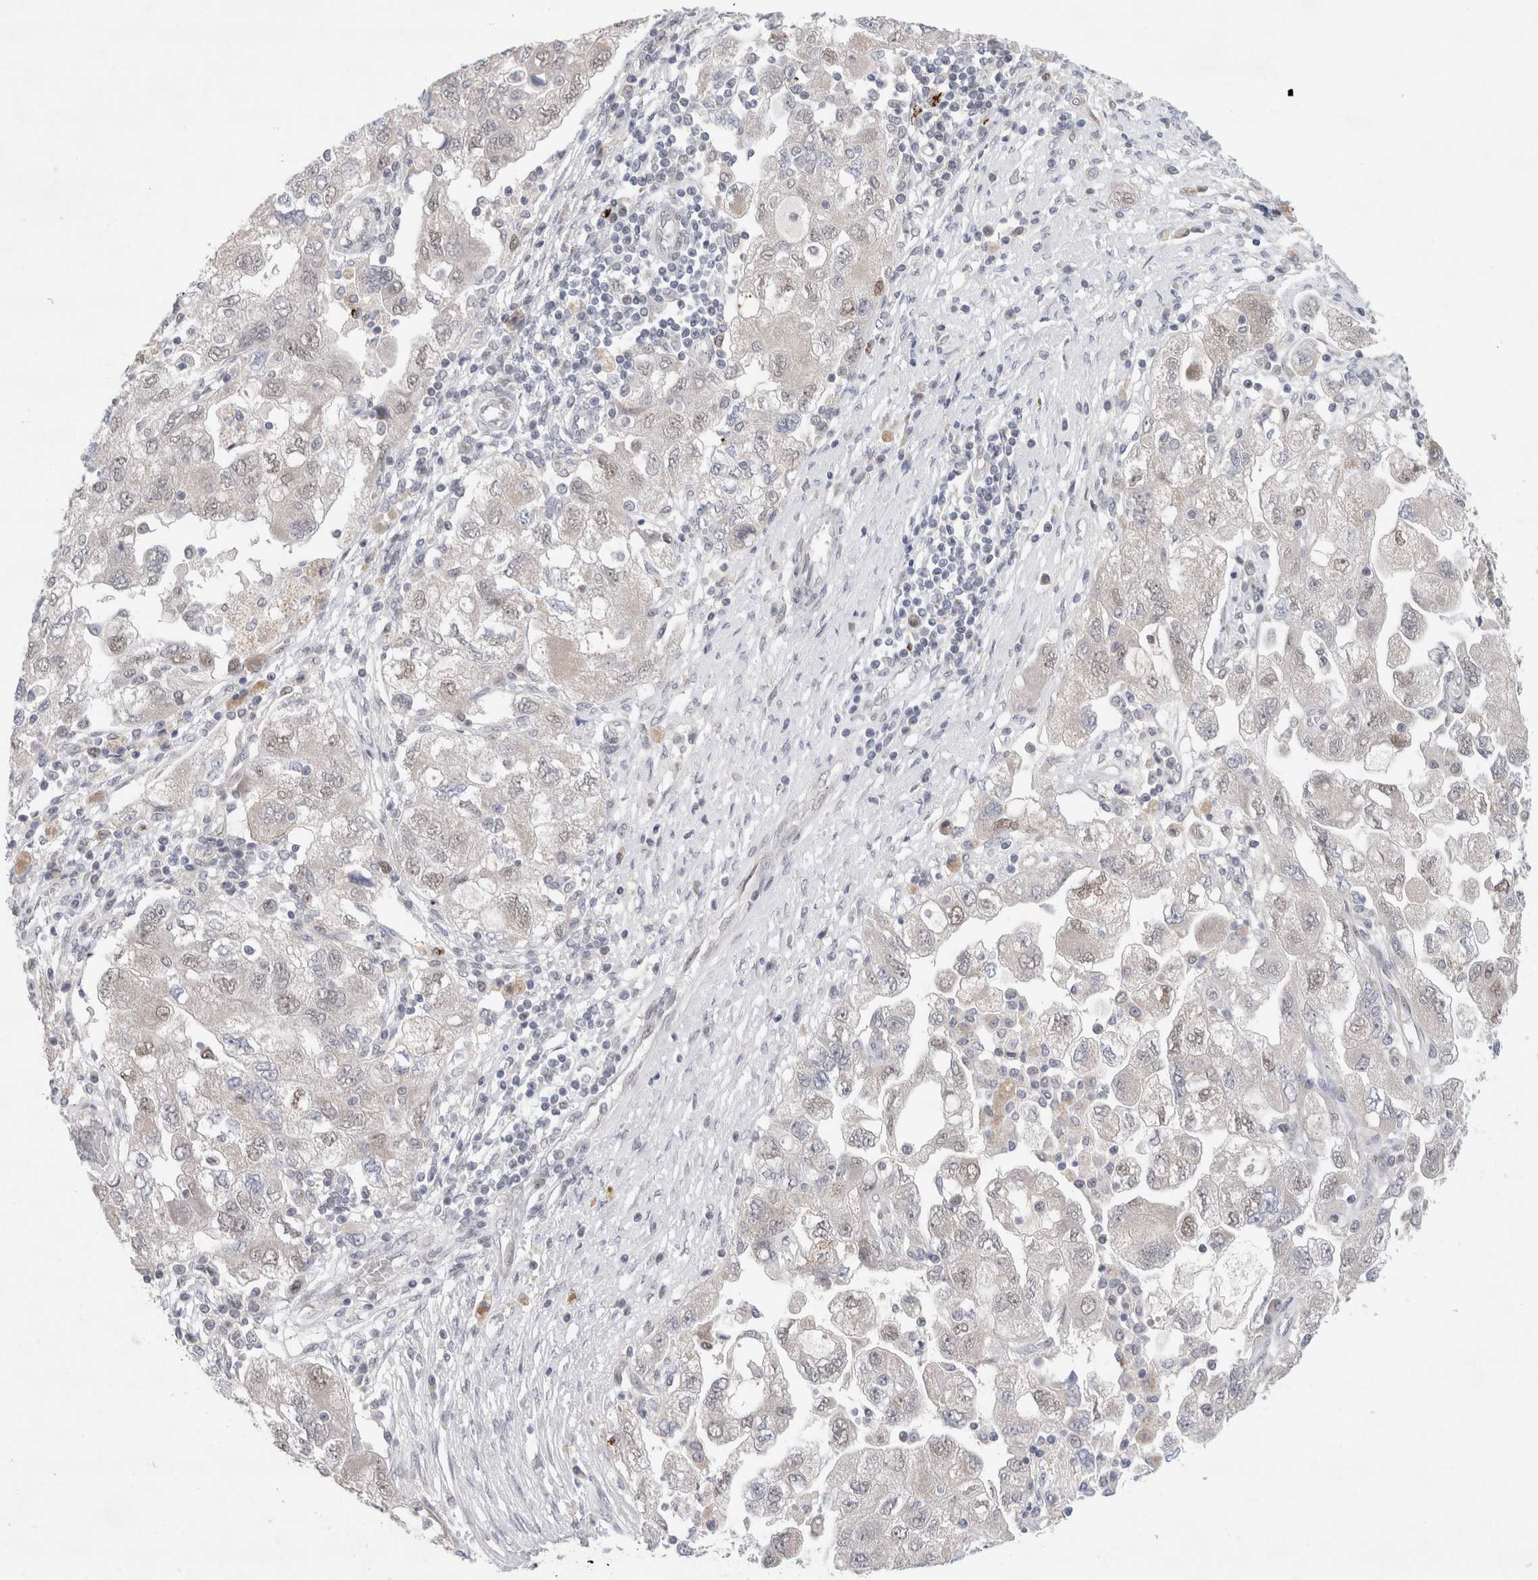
{"staining": {"intensity": "negative", "quantity": "none", "location": "none"}, "tissue": "ovarian cancer", "cell_type": "Tumor cells", "image_type": "cancer", "snomed": [{"axis": "morphology", "description": "Carcinoma, NOS"}, {"axis": "morphology", "description": "Cystadenocarcinoma, serous, NOS"}, {"axis": "topography", "description": "Ovary"}], "caption": "This micrograph is of carcinoma (ovarian) stained with immunohistochemistry to label a protein in brown with the nuclei are counter-stained blue. There is no staining in tumor cells.", "gene": "KNL1", "patient": {"sex": "female", "age": 69}}